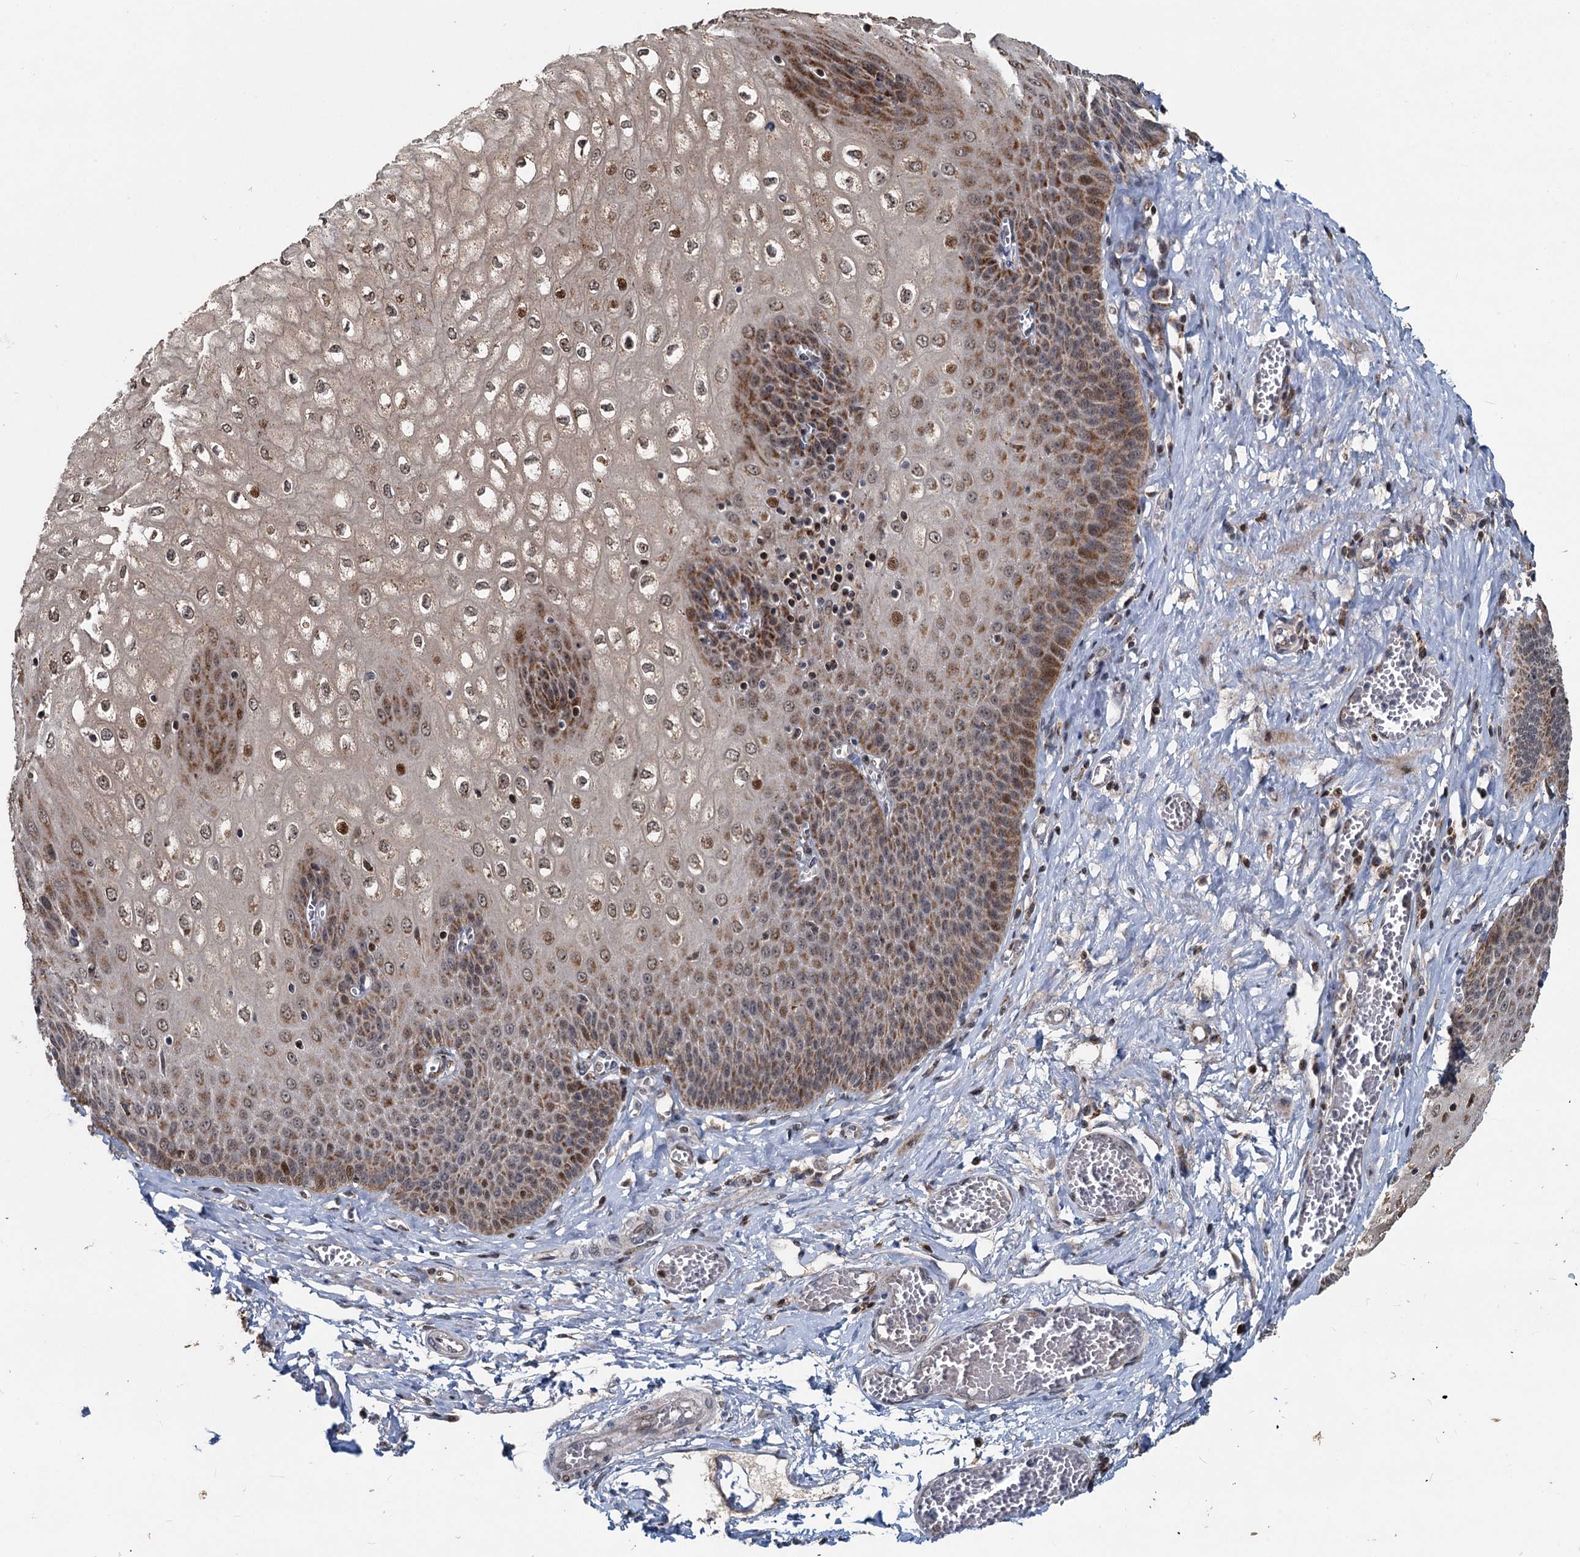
{"staining": {"intensity": "moderate", "quantity": ">75%", "location": "cytoplasmic/membranous,nuclear"}, "tissue": "esophagus", "cell_type": "Squamous epithelial cells", "image_type": "normal", "snomed": [{"axis": "morphology", "description": "Normal tissue, NOS"}, {"axis": "topography", "description": "Esophagus"}], "caption": "DAB immunohistochemical staining of benign human esophagus displays moderate cytoplasmic/membranous,nuclear protein positivity in approximately >75% of squamous epithelial cells. (DAB IHC with brightfield microscopy, high magnification).", "gene": "RITA1", "patient": {"sex": "male", "age": 60}}